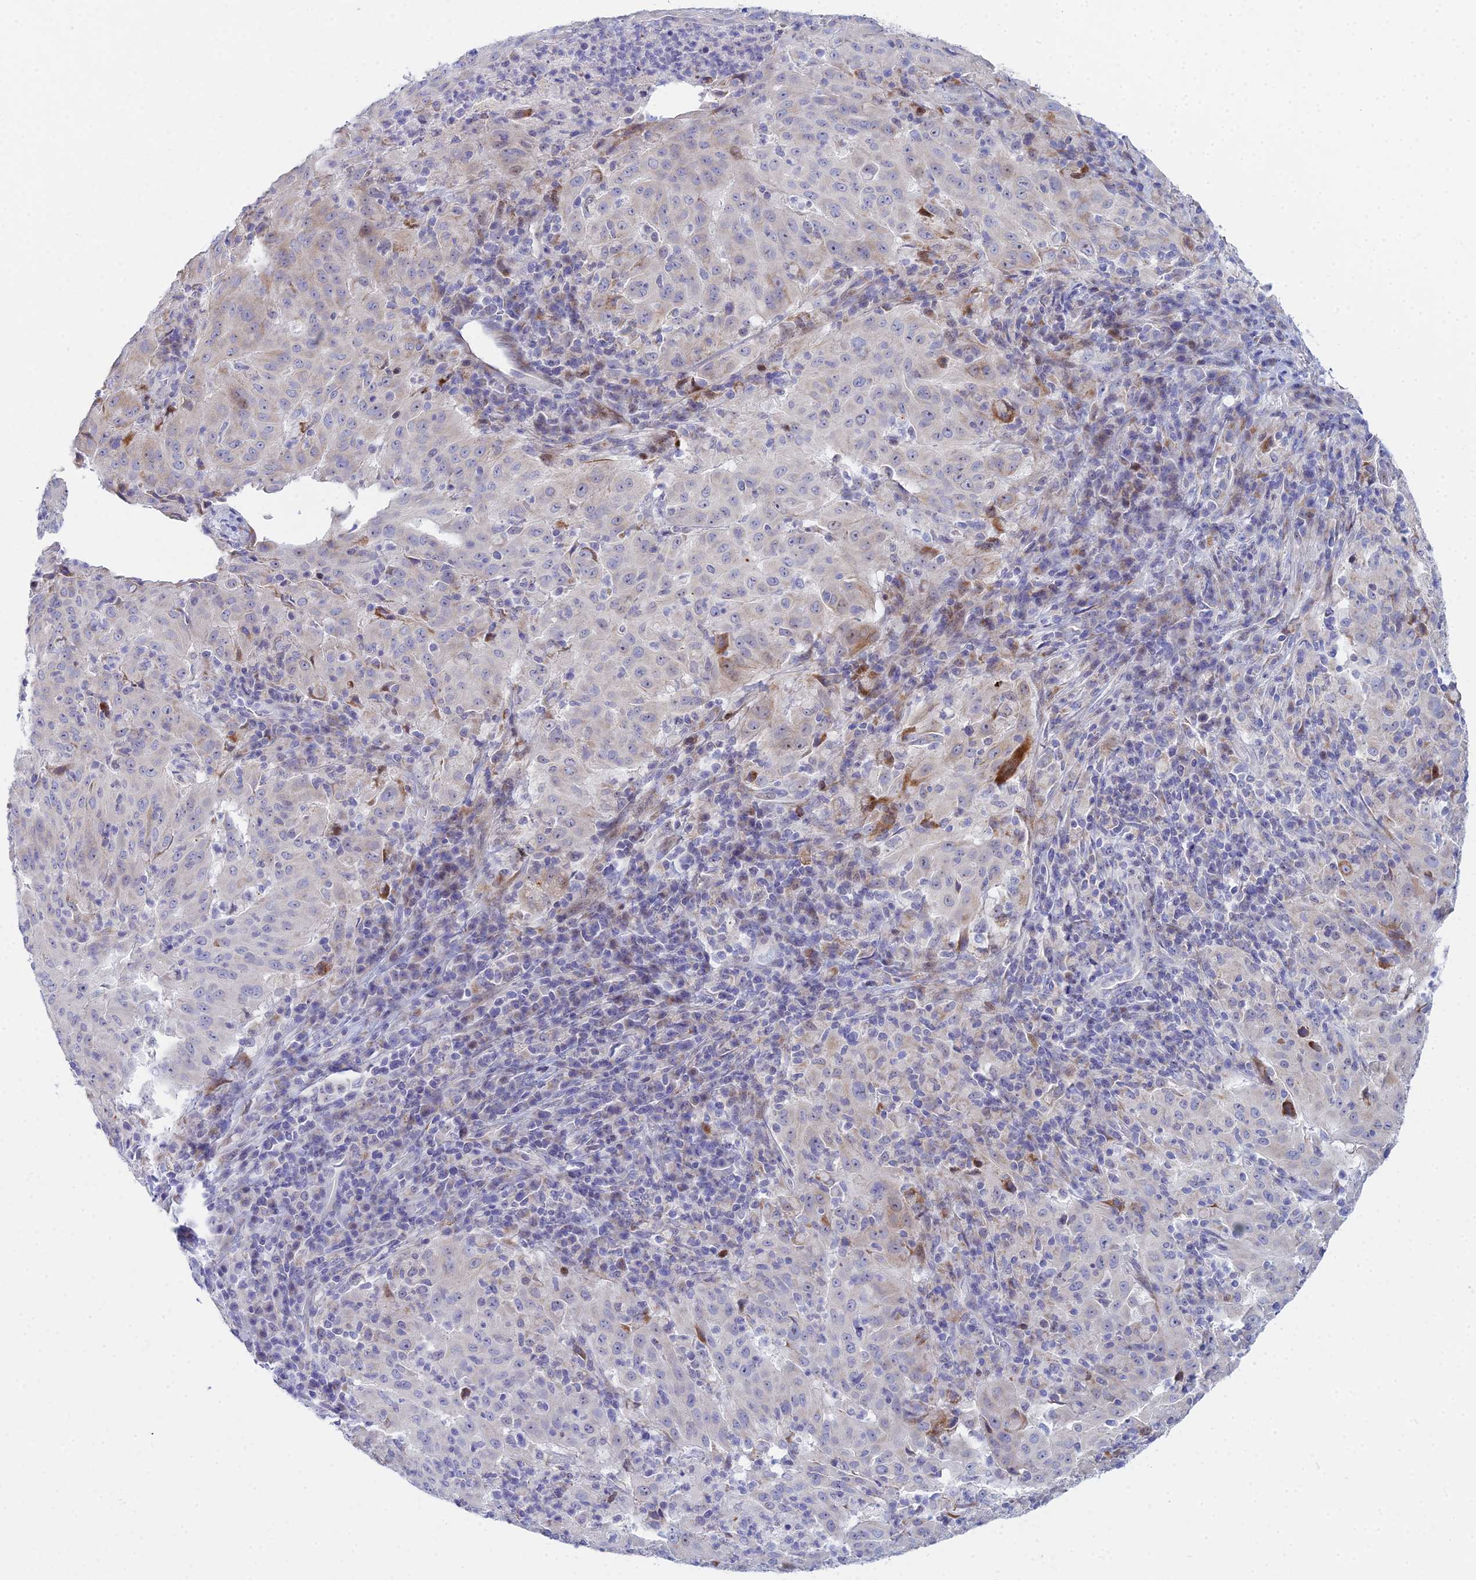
{"staining": {"intensity": "weak", "quantity": "<25%", "location": "cytoplasmic/membranous"}, "tissue": "pancreatic cancer", "cell_type": "Tumor cells", "image_type": "cancer", "snomed": [{"axis": "morphology", "description": "Adenocarcinoma, NOS"}, {"axis": "topography", "description": "Pancreas"}], "caption": "High power microscopy histopathology image of an immunohistochemistry micrograph of pancreatic cancer, revealing no significant positivity in tumor cells.", "gene": "PRR13", "patient": {"sex": "male", "age": 63}}